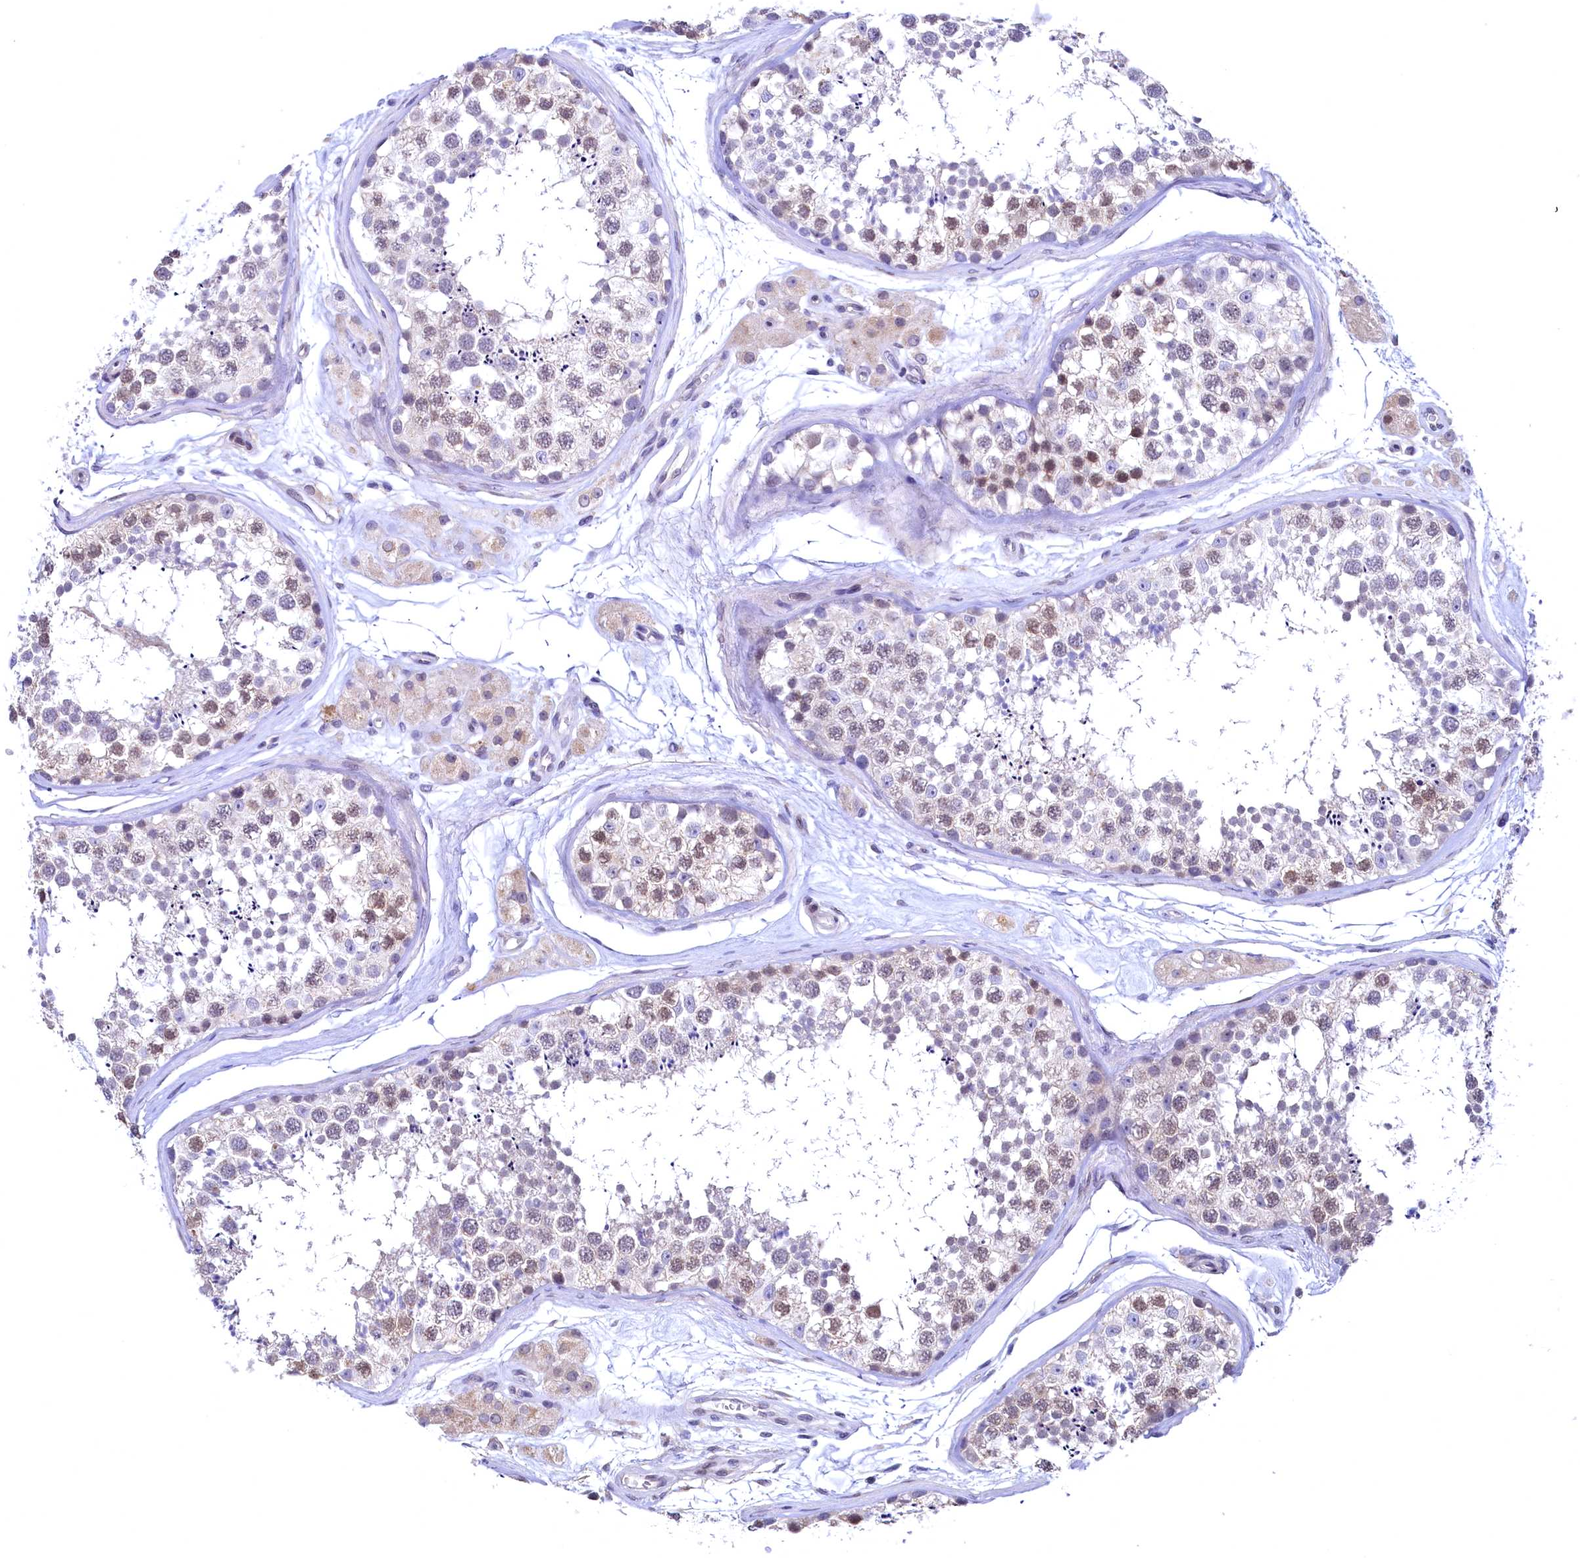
{"staining": {"intensity": "moderate", "quantity": "25%-75%", "location": "nuclear"}, "tissue": "testis", "cell_type": "Cells in seminiferous ducts", "image_type": "normal", "snomed": [{"axis": "morphology", "description": "Normal tissue, NOS"}, {"axis": "topography", "description": "Testis"}], "caption": "Testis stained with DAB (3,3'-diaminobenzidine) IHC displays medium levels of moderate nuclear staining in about 25%-75% of cells in seminiferous ducts.", "gene": "FLYWCH2", "patient": {"sex": "male", "age": 56}}